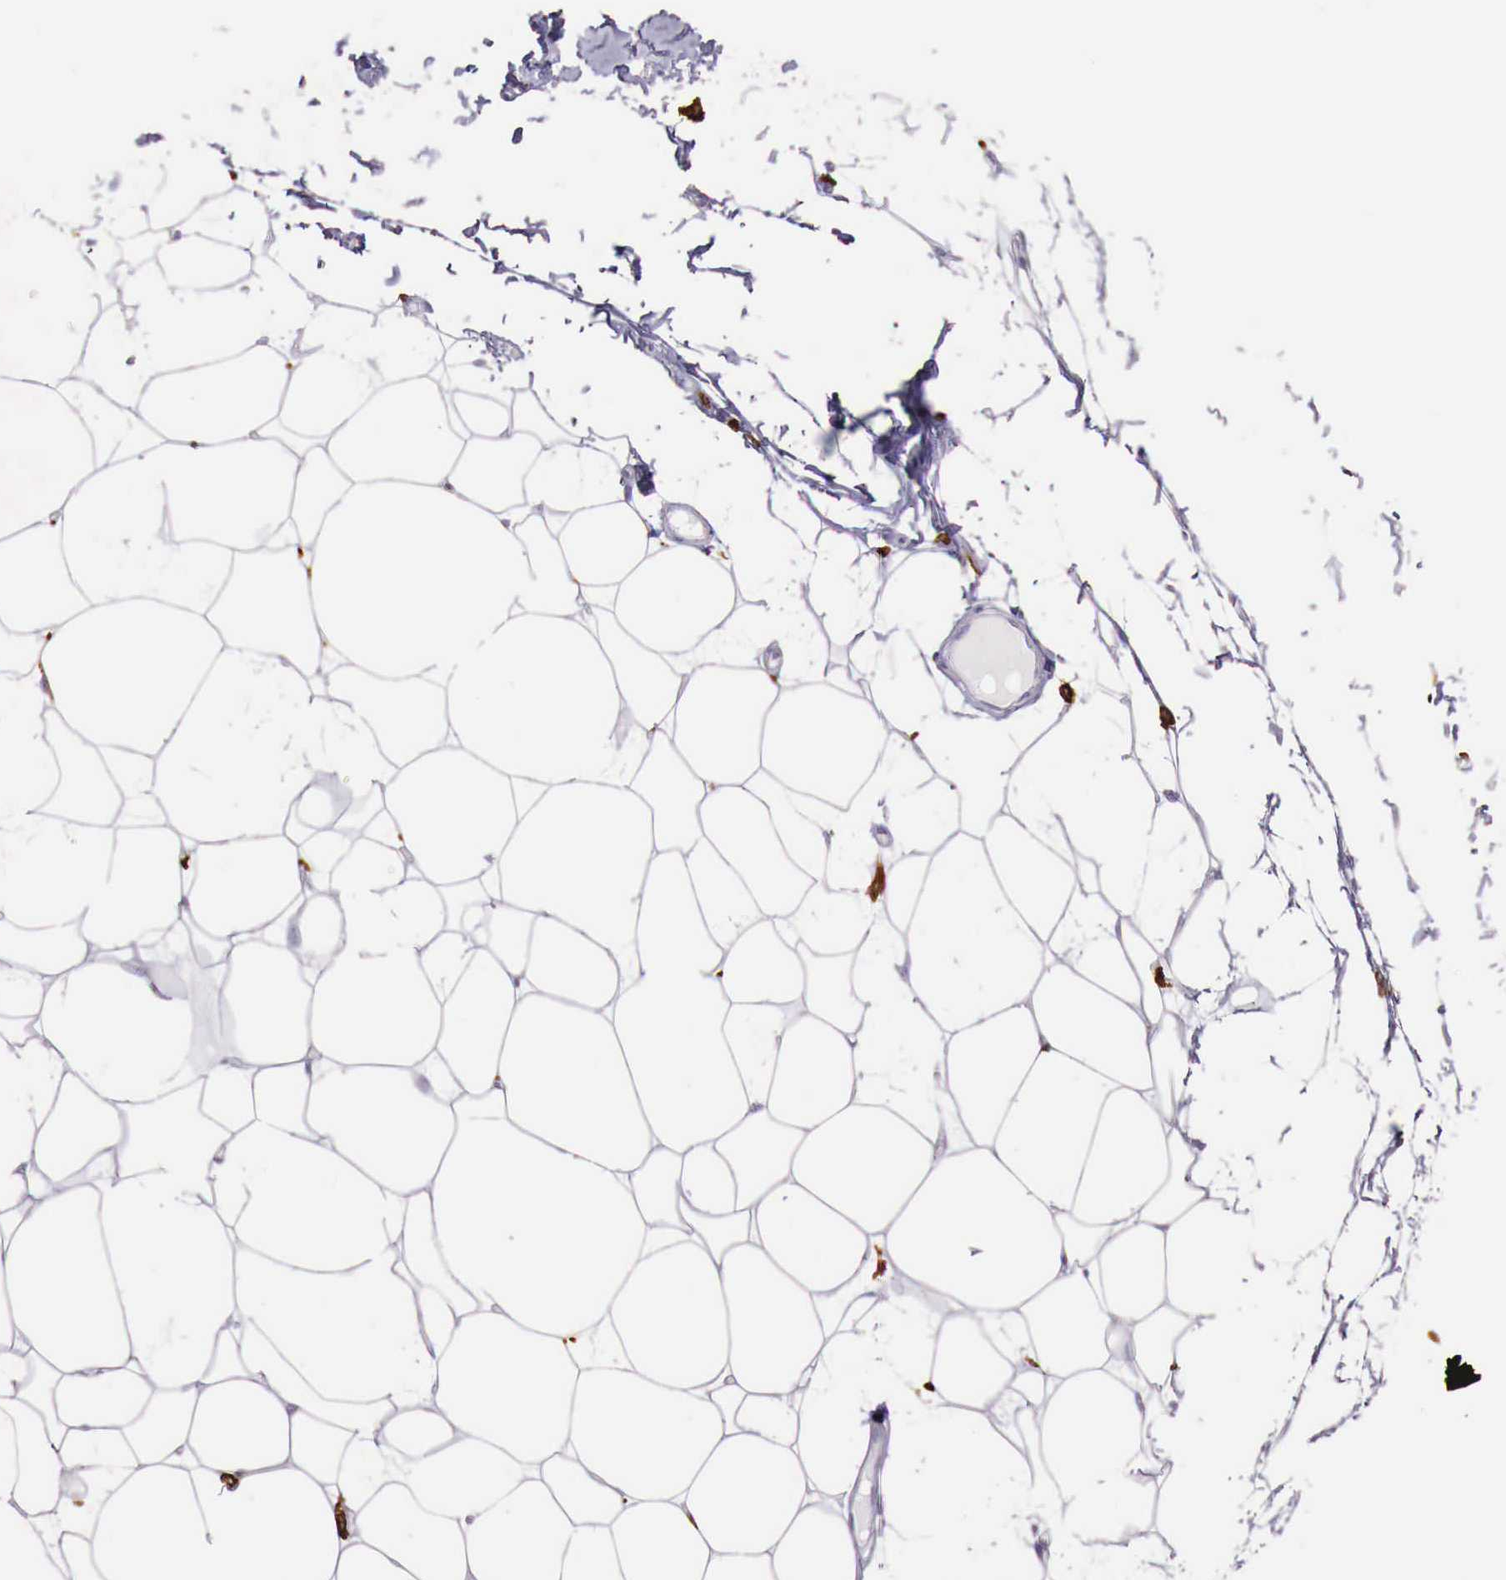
{"staining": {"intensity": "negative", "quantity": "none", "location": "none"}, "tissue": "adipose tissue", "cell_type": "Adipocytes", "image_type": "normal", "snomed": [{"axis": "morphology", "description": "Normal tissue, NOS"}, {"axis": "topography", "description": "Breast"}], "caption": "This photomicrograph is of unremarkable adipose tissue stained with IHC to label a protein in brown with the nuclei are counter-stained blue. There is no staining in adipocytes.", "gene": "MSR1", "patient": {"sex": "female", "age": 45}}